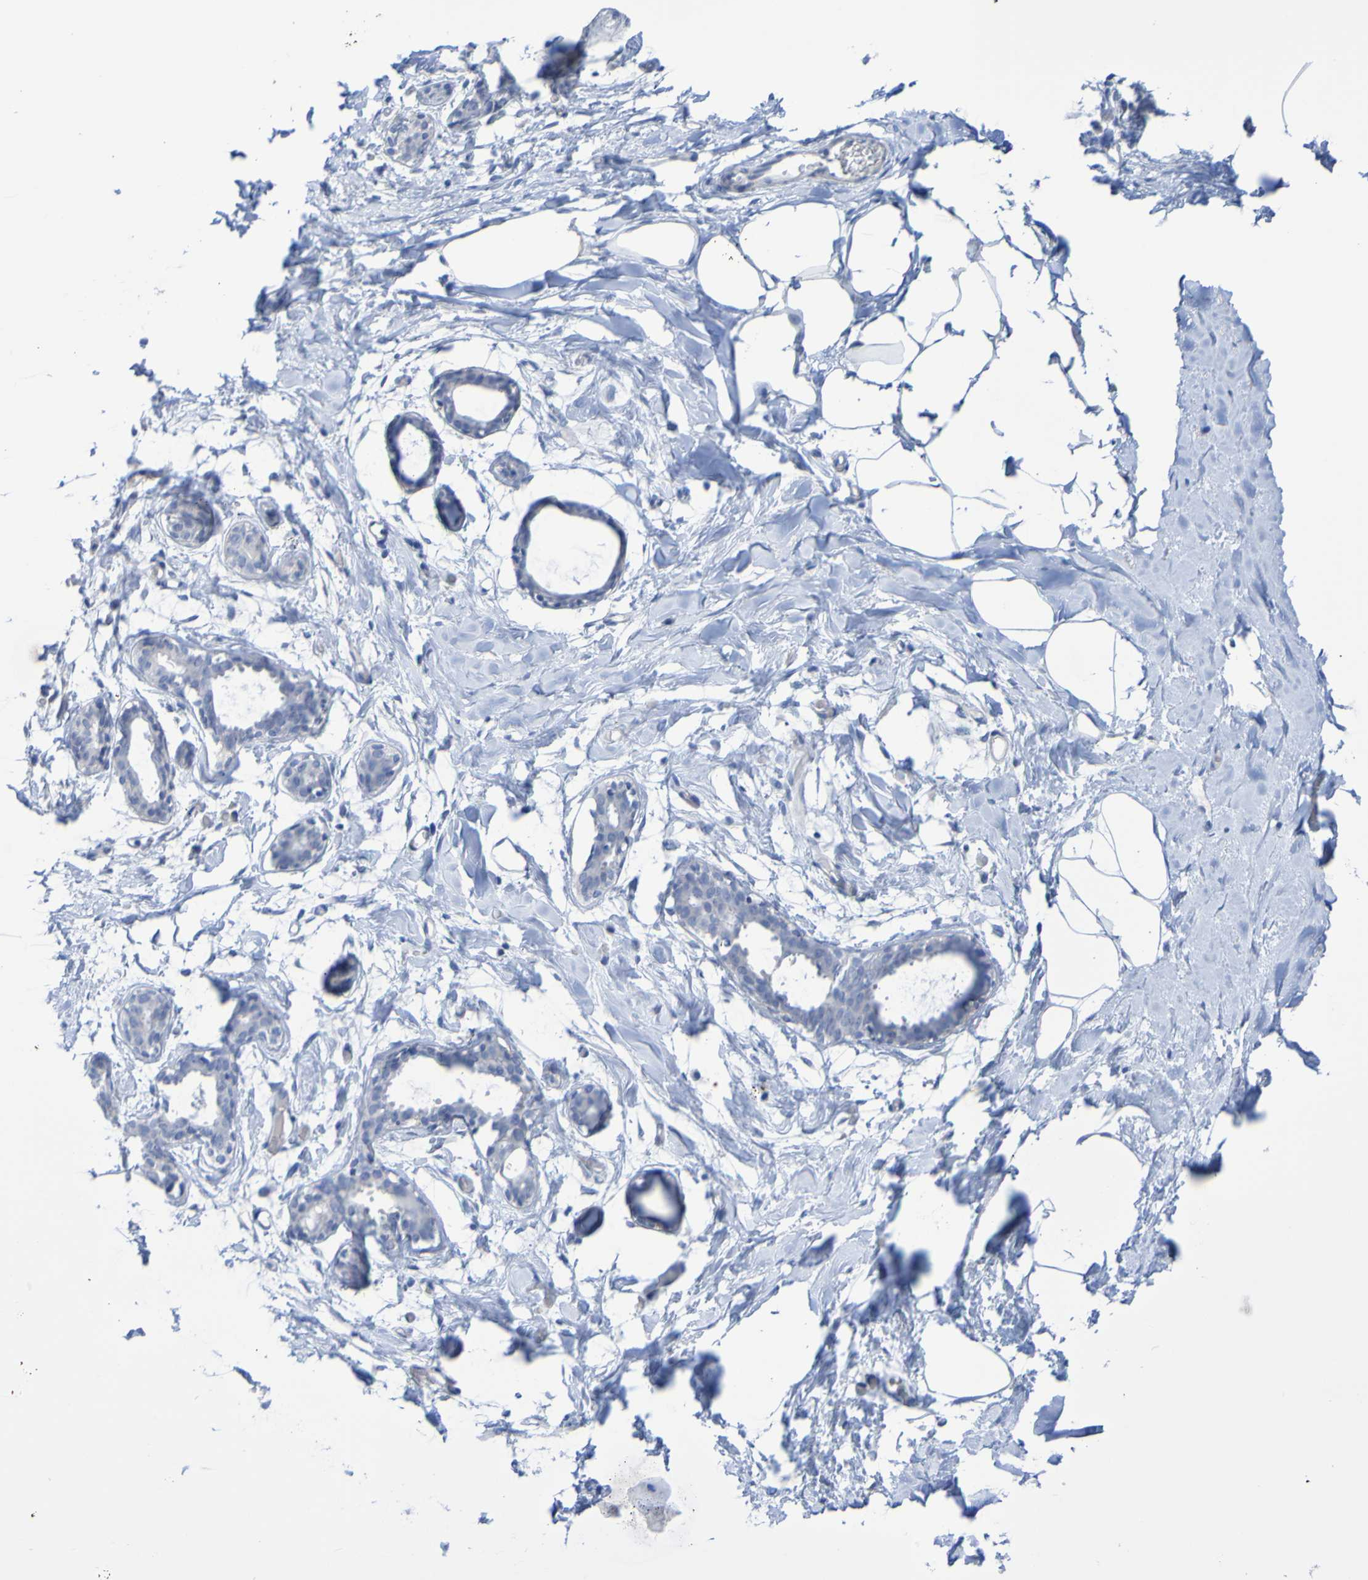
{"staining": {"intensity": "negative", "quantity": "none", "location": "none"}, "tissue": "adipose tissue", "cell_type": "Adipocytes", "image_type": "normal", "snomed": [{"axis": "morphology", "description": "Normal tissue, NOS"}, {"axis": "topography", "description": "Breast"}, {"axis": "topography", "description": "Adipose tissue"}], "caption": "Adipose tissue stained for a protein using immunohistochemistry displays no staining adipocytes.", "gene": "ACMSD", "patient": {"sex": "female", "age": 25}}